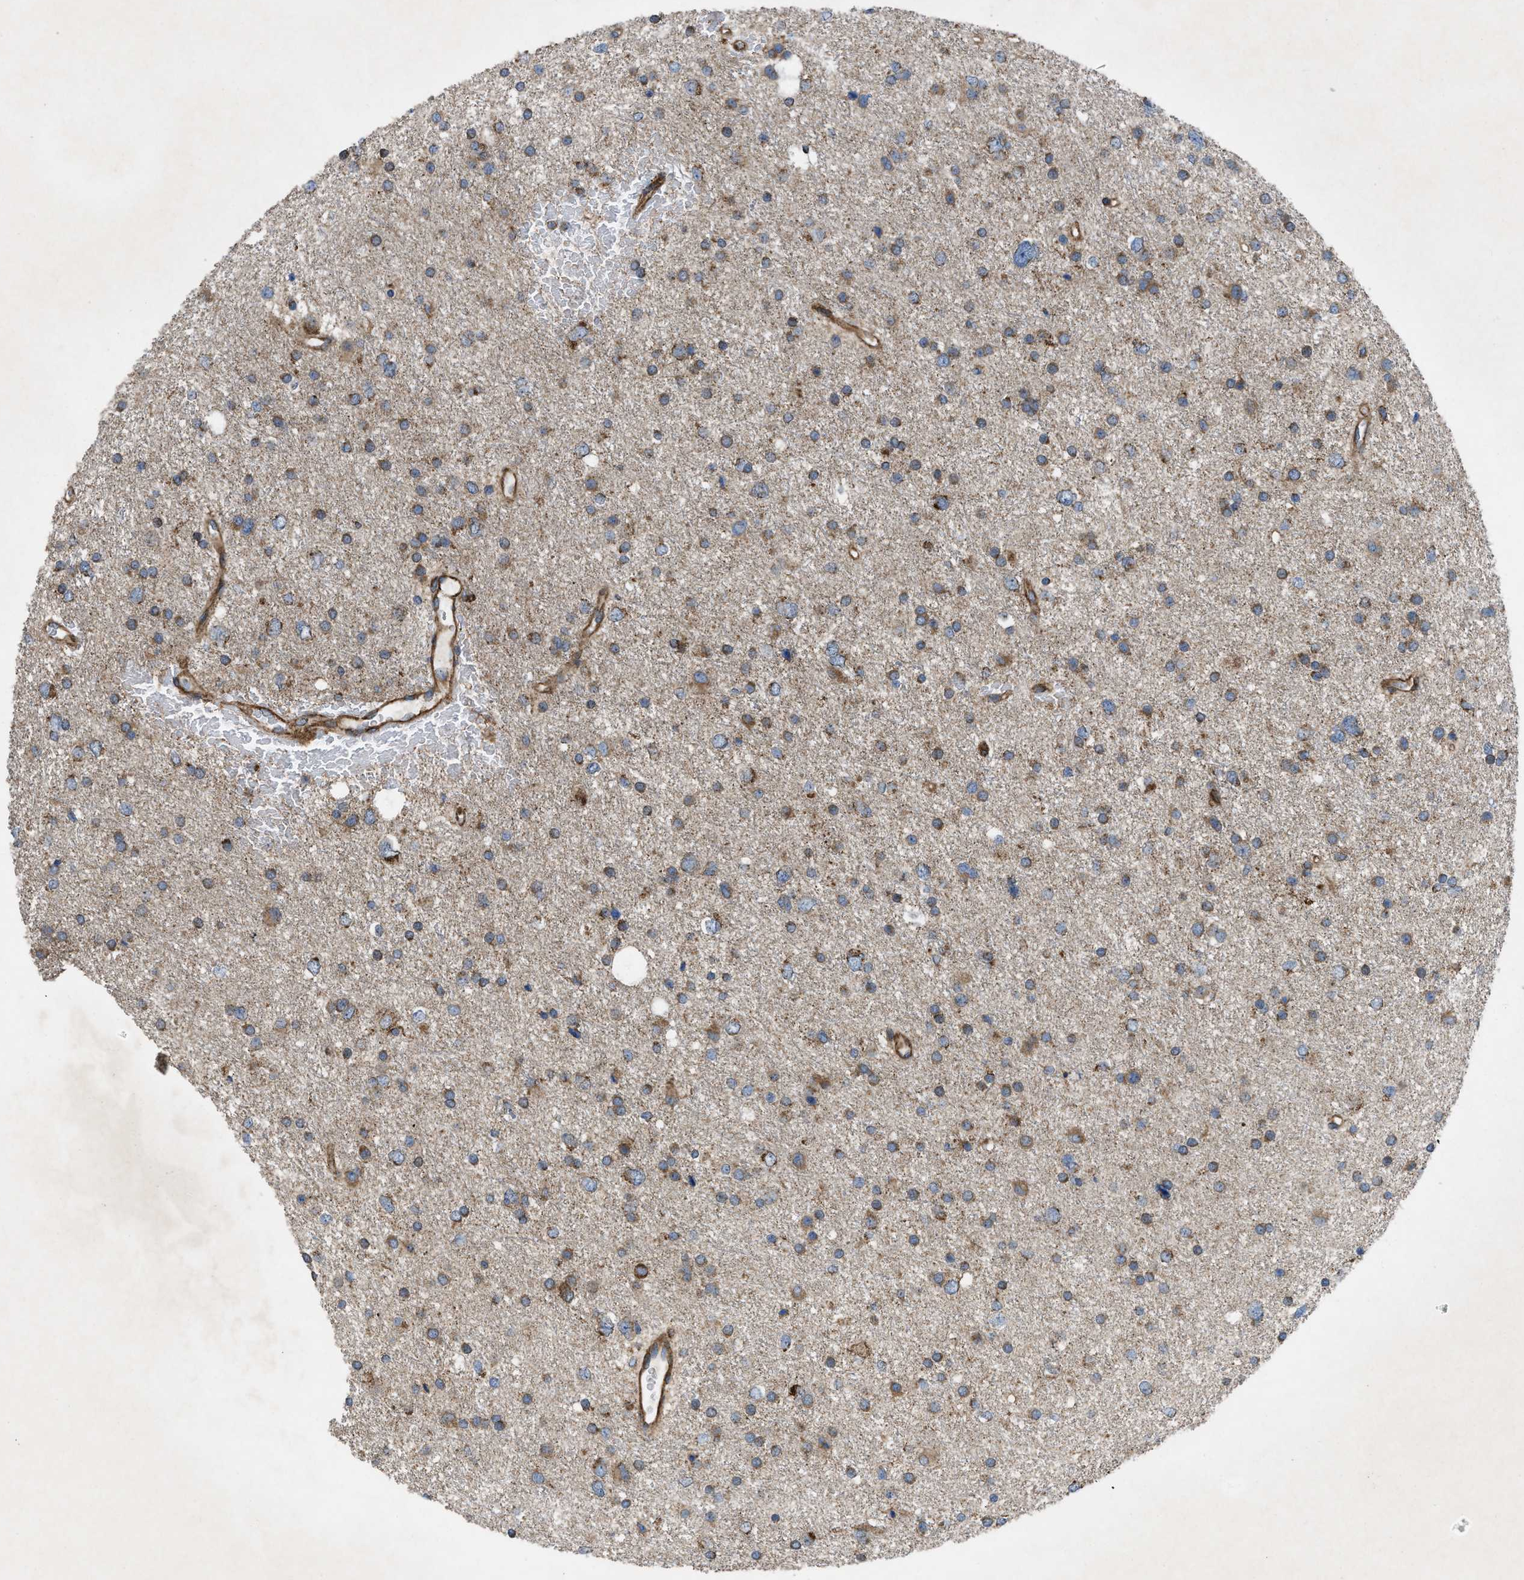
{"staining": {"intensity": "moderate", "quantity": ">75%", "location": "cytoplasmic/membranous"}, "tissue": "glioma", "cell_type": "Tumor cells", "image_type": "cancer", "snomed": [{"axis": "morphology", "description": "Glioma, malignant, Low grade"}, {"axis": "topography", "description": "Brain"}], "caption": "IHC photomicrograph of glioma stained for a protein (brown), which demonstrates medium levels of moderate cytoplasmic/membranous positivity in approximately >75% of tumor cells.", "gene": "PER3", "patient": {"sex": "female", "age": 37}}